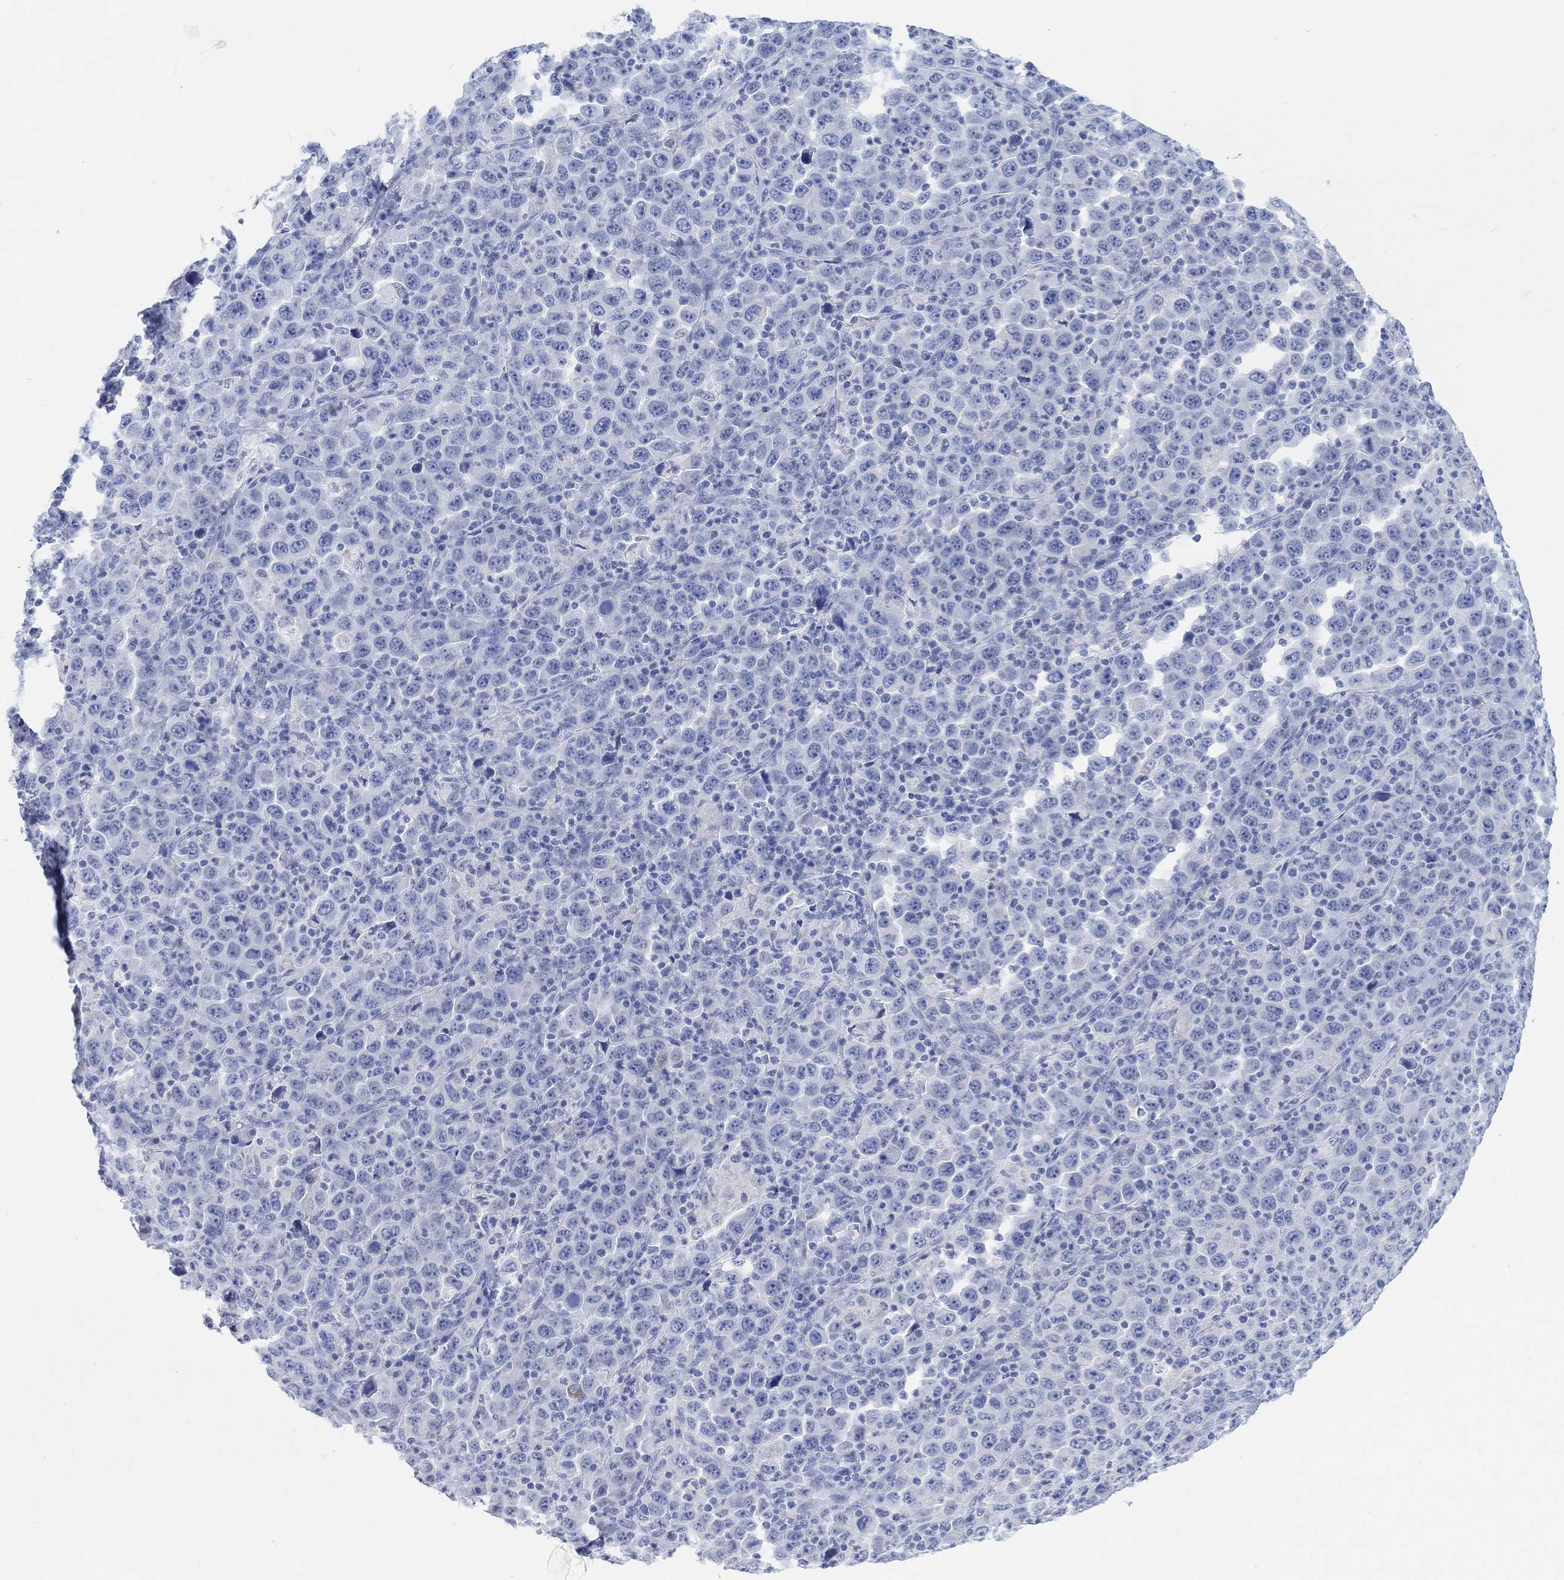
{"staining": {"intensity": "negative", "quantity": "none", "location": "none"}, "tissue": "stomach cancer", "cell_type": "Tumor cells", "image_type": "cancer", "snomed": [{"axis": "morphology", "description": "Normal tissue, NOS"}, {"axis": "morphology", "description": "Adenocarcinoma, NOS"}, {"axis": "topography", "description": "Stomach, upper"}, {"axis": "topography", "description": "Stomach"}], "caption": "Immunohistochemistry (IHC) histopathology image of neoplastic tissue: human stomach adenocarcinoma stained with DAB (3,3'-diaminobenzidine) displays no significant protein expression in tumor cells.", "gene": "ENO4", "patient": {"sex": "male", "age": 59}}